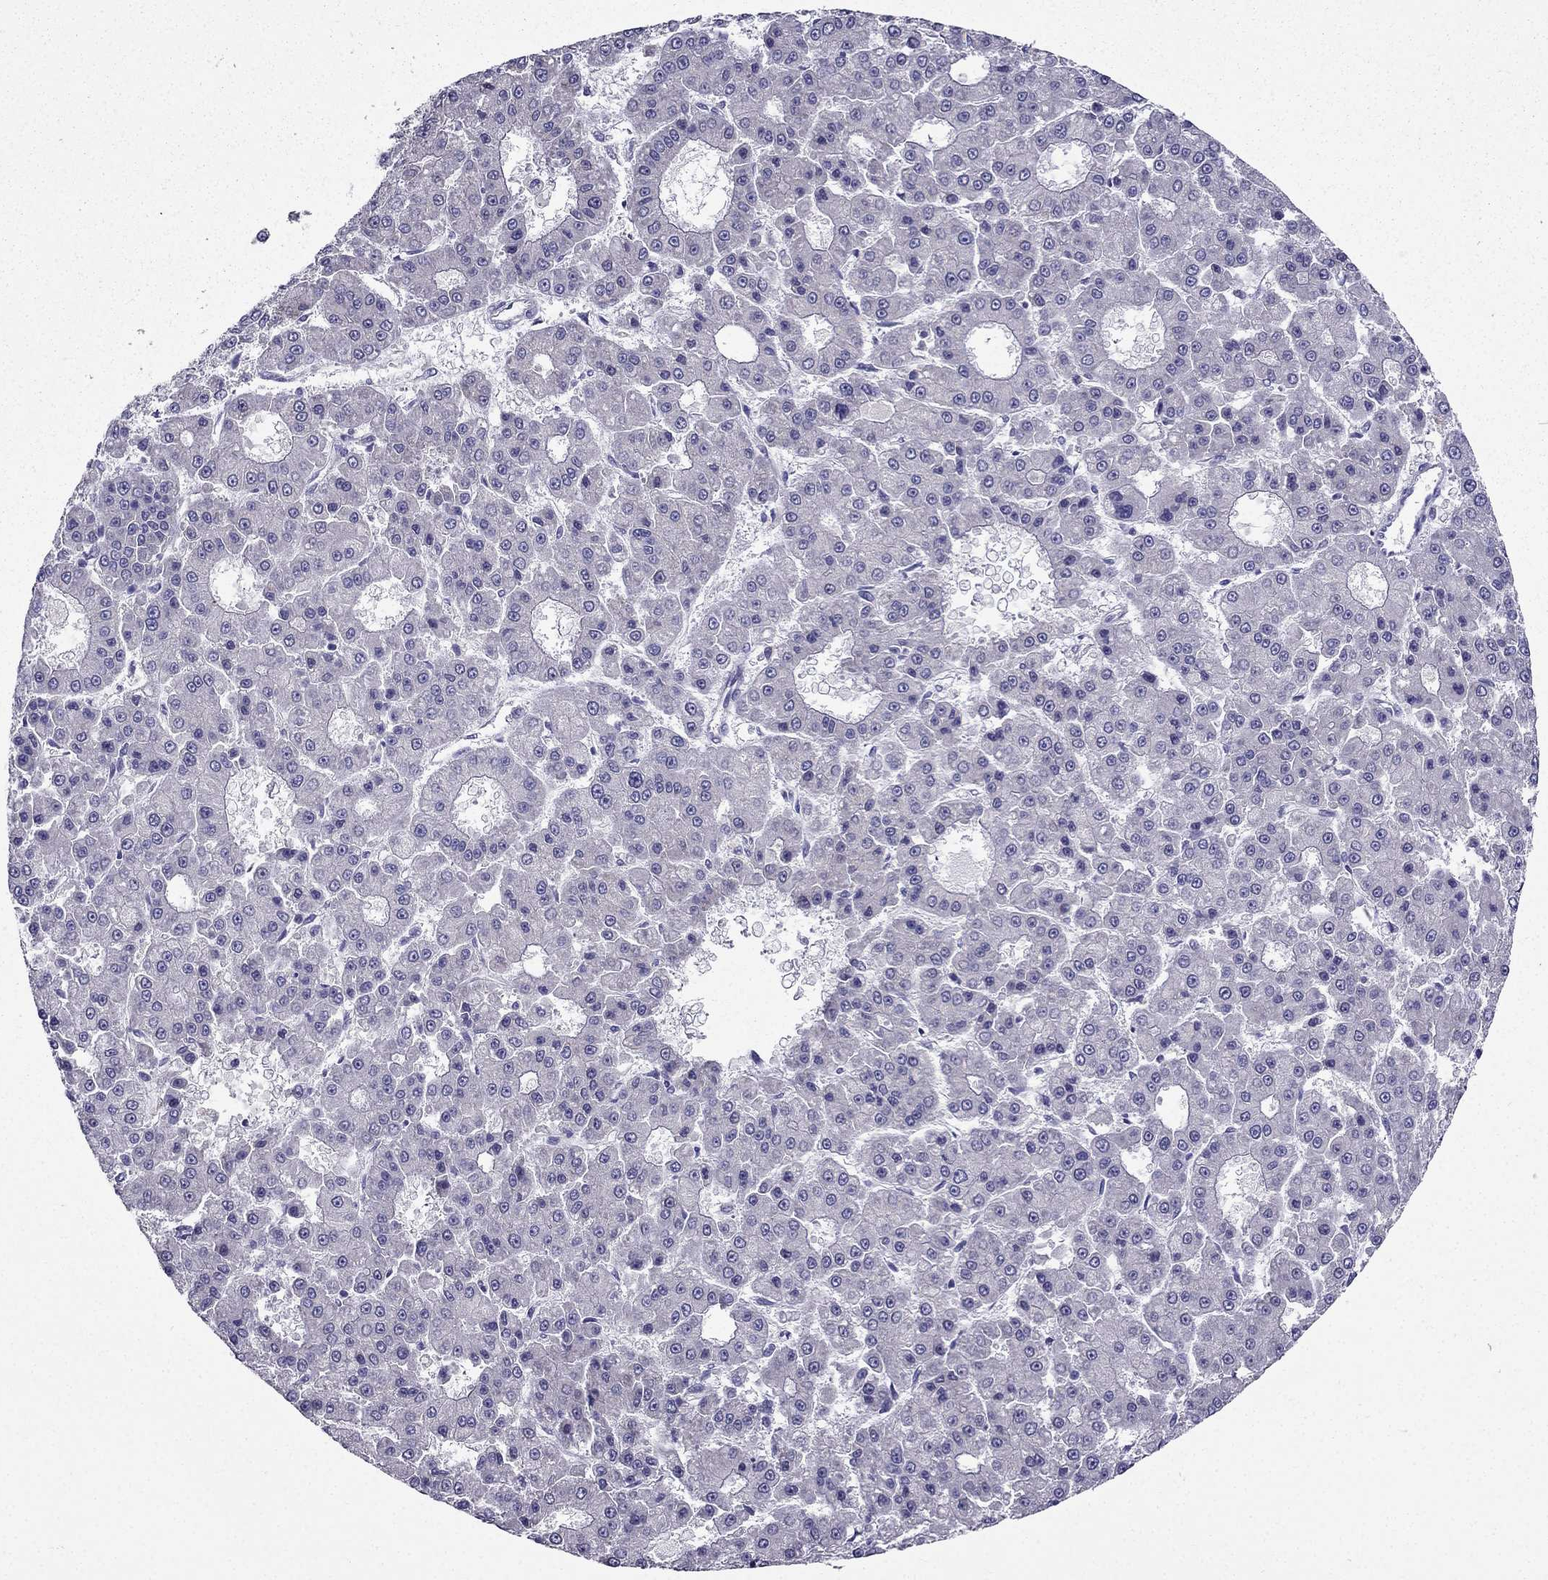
{"staining": {"intensity": "negative", "quantity": "none", "location": "none"}, "tissue": "liver cancer", "cell_type": "Tumor cells", "image_type": "cancer", "snomed": [{"axis": "morphology", "description": "Carcinoma, Hepatocellular, NOS"}, {"axis": "topography", "description": "Liver"}], "caption": "The histopathology image demonstrates no significant positivity in tumor cells of liver cancer (hepatocellular carcinoma).", "gene": "ARHGEF28", "patient": {"sex": "male", "age": 70}}